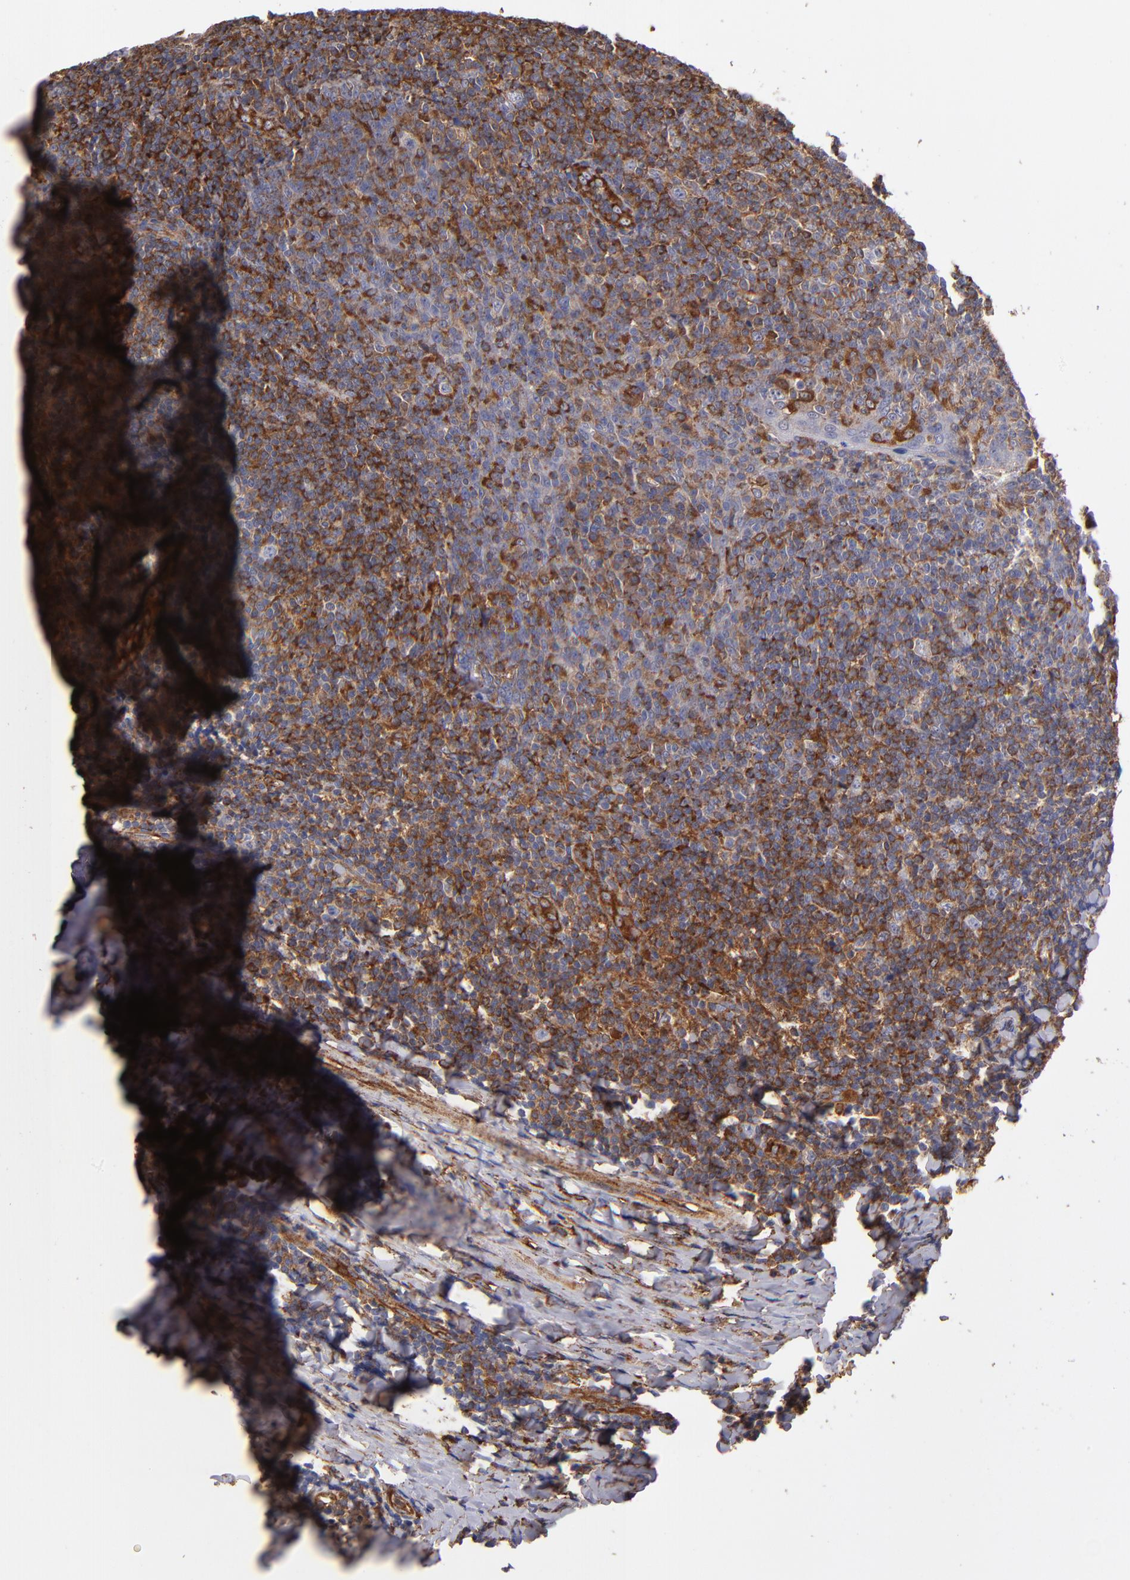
{"staining": {"intensity": "moderate", "quantity": "<25%", "location": "cytoplasmic/membranous"}, "tissue": "tonsil", "cell_type": "Germinal center cells", "image_type": "normal", "snomed": [{"axis": "morphology", "description": "Normal tissue, NOS"}, {"axis": "topography", "description": "Tonsil"}], "caption": "Brown immunohistochemical staining in unremarkable tonsil reveals moderate cytoplasmic/membranous staining in about <25% of germinal center cells. (DAB (3,3'-diaminobenzidine) IHC, brown staining for protein, blue staining for nuclei).", "gene": "MVP", "patient": {"sex": "male", "age": 31}}